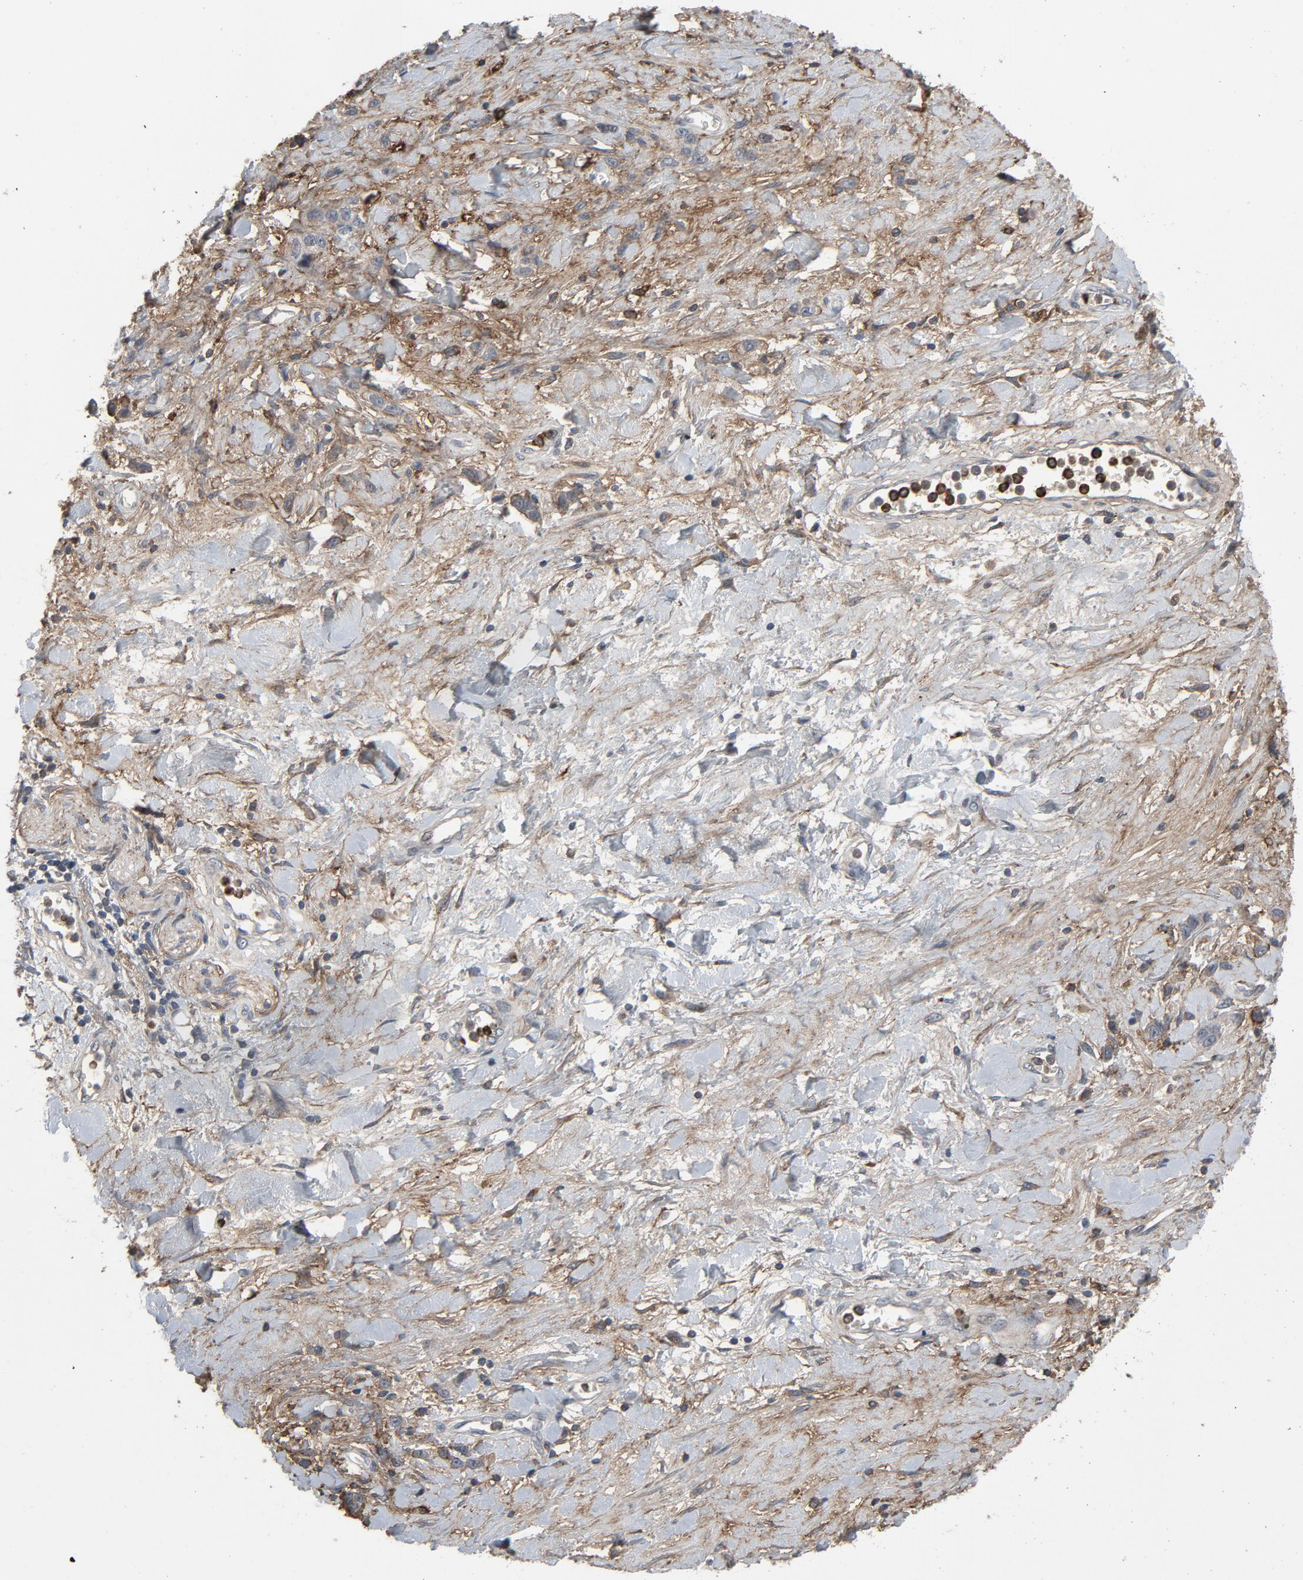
{"staining": {"intensity": "moderate", "quantity": "<25%", "location": "cytoplasmic/membranous"}, "tissue": "stomach cancer", "cell_type": "Tumor cells", "image_type": "cancer", "snomed": [{"axis": "morphology", "description": "Normal tissue, NOS"}, {"axis": "morphology", "description": "Adenocarcinoma, NOS"}, {"axis": "morphology", "description": "Adenocarcinoma, High grade"}, {"axis": "topography", "description": "Stomach, upper"}, {"axis": "topography", "description": "Stomach"}], "caption": "Immunohistochemistry of human stomach cancer displays low levels of moderate cytoplasmic/membranous expression in about <25% of tumor cells.", "gene": "PDZD4", "patient": {"sex": "female", "age": 65}}